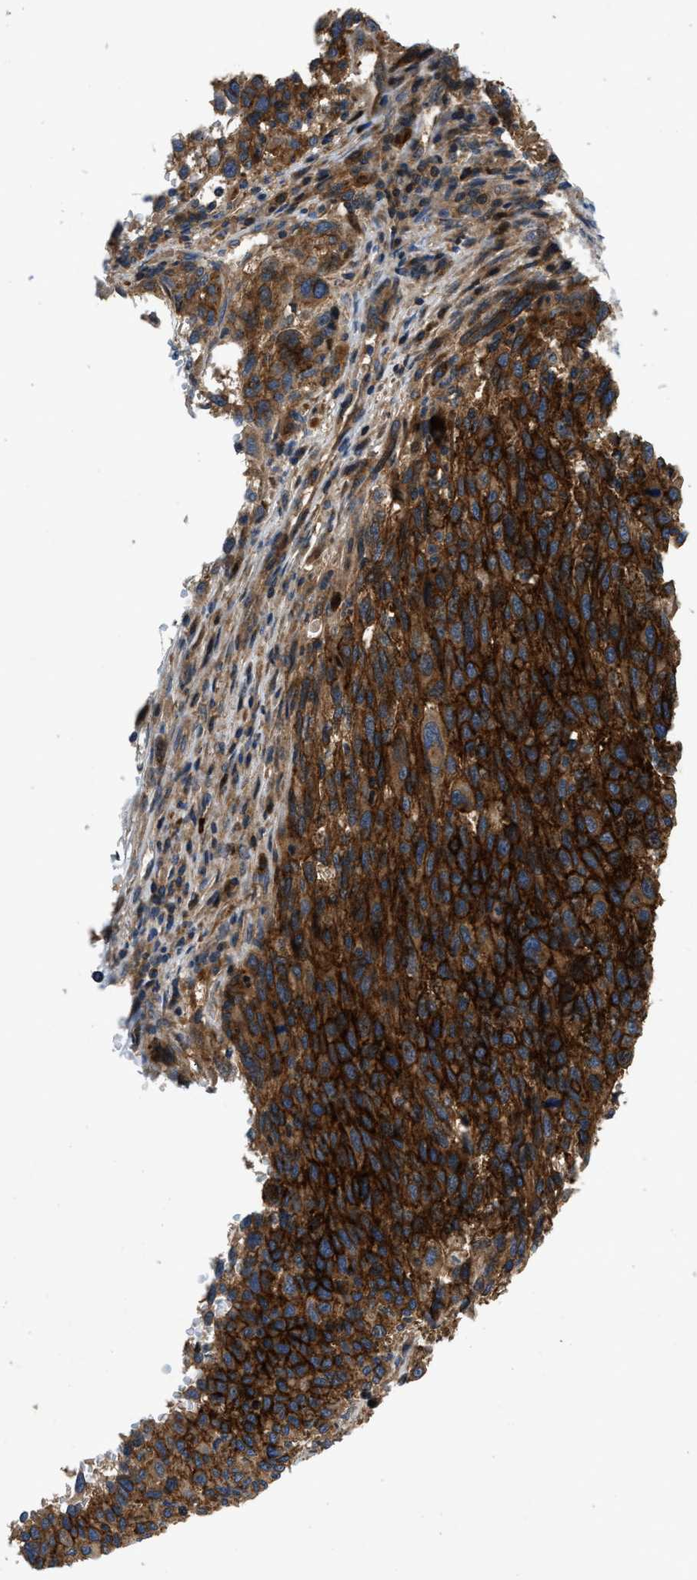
{"staining": {"intensity": "strong", "quantity": ">75%", "location": "cytoplasmic/membranous"}, "tissue": "melanoma", "cell_type": "Tumor cells", "image_type": "cancer", "snomed": [{"axis": "morphology", "description": "Malignant melanoma, Metastatic site"}, {"axis": "topography", "description": "Lymph node"}], "caption": "About >75% of tumor cells in melanoma exhibit strong cytoplasmic/membranous protein expression as visualized by brown immunohistochemical staining.", "gene": "CNNM3", "patient": {"sex": "male", "age": 61}}